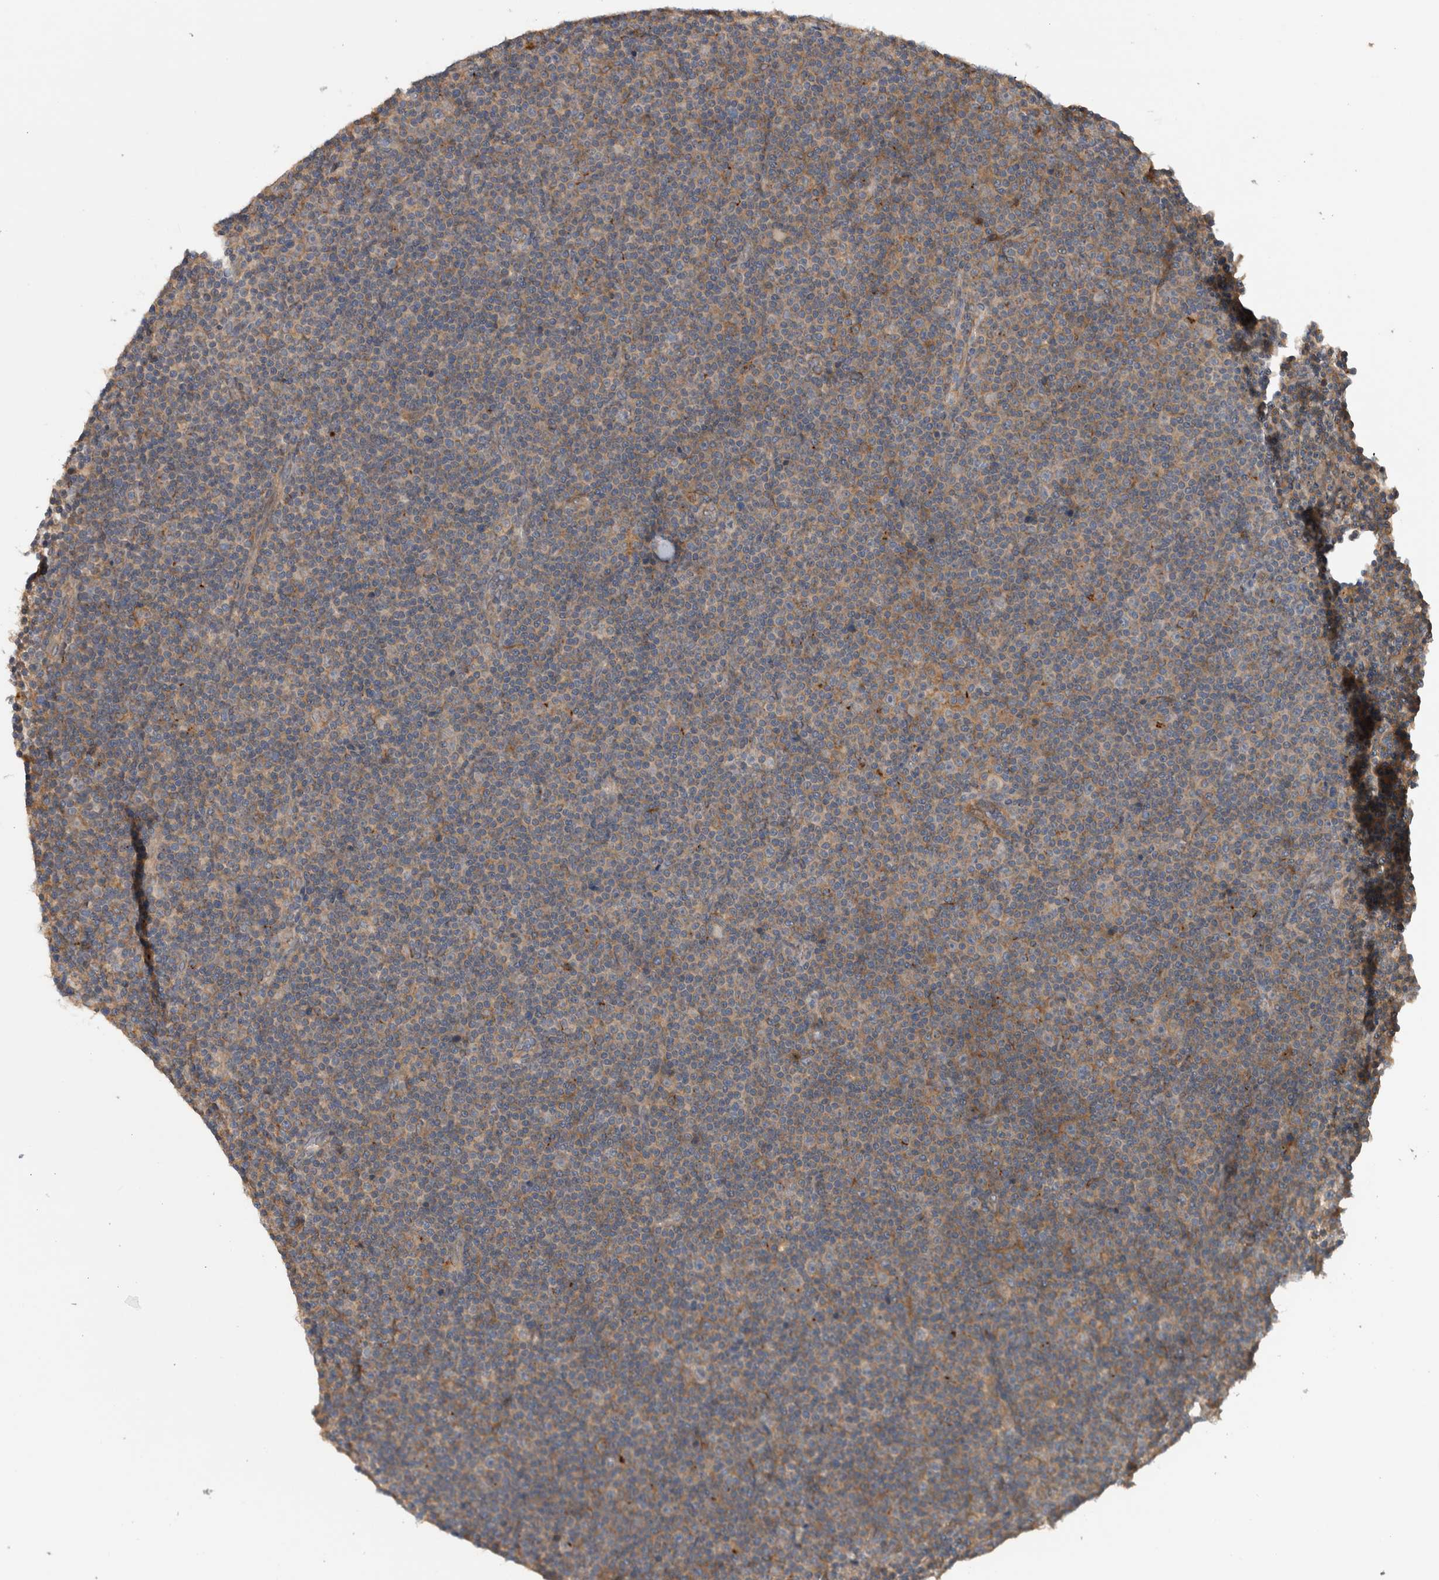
{"staining": {"intensity": "negative", "quantity": "none", "location": "none"}, "tissue": "lymphoma", "cell_type": "Tumor cells", "image_type": "cancer", "snomed": [{"axis": "morphology", "description": "Malignant lymphoma, non-Hodgkin's type, Low grade"}, {"axis": "topography", "description": "Lymph node"}], "caption": "There is no significant positivity in tumor cells of low-grade malignant lymphoma, non-Hodgkin's type.", "gene": "TARBP1", "patient": {"sex": "female", "age": 67}}